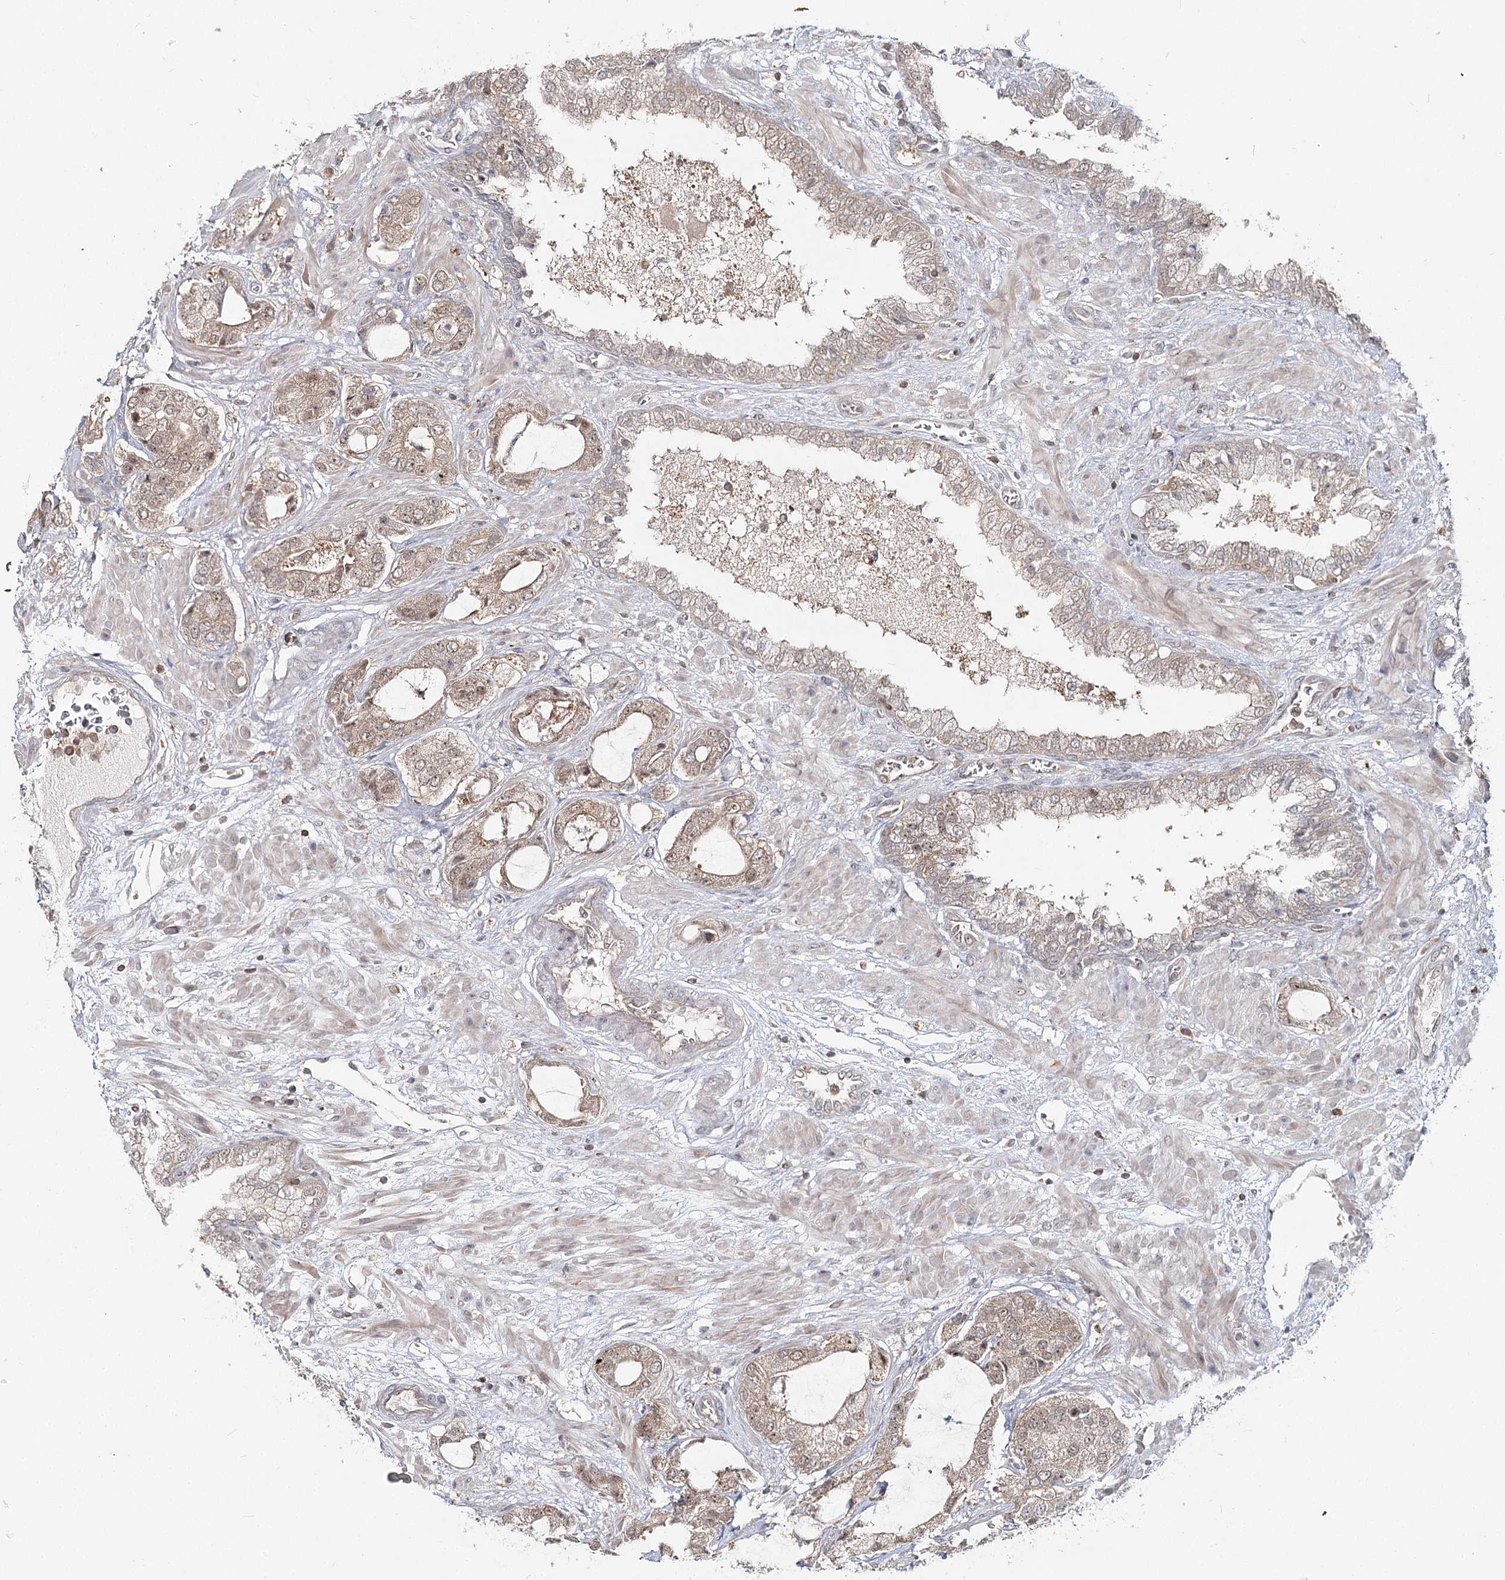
{"staining": {"intensity": "weak", "quantity": ">75%", "location": "cytoplasmic/membranous,nuclear"}, "tissue": "prostate cancer", "cell_type": "Tumor cells", "image_type": "cancer", "snomed": [{"axis": "morphology", "description": "Normal tissue, NOS"}, {"axis": "morphology", "description": "Adenocarcinoma, High grade"}, {"axis": "topography", "description": "Prostate"}, {"axis": "topography", "description": "Peripheral nerve tissue"}], "caption": "Tumor cells reveal low levels of weak cytoplasmic/membranous and nuclear staining in approximately >75% of cells in high-grade adenocarcinoma (prostate).", "gene": "FAM120B", "patient": {"sex": "male", "age": 59}}